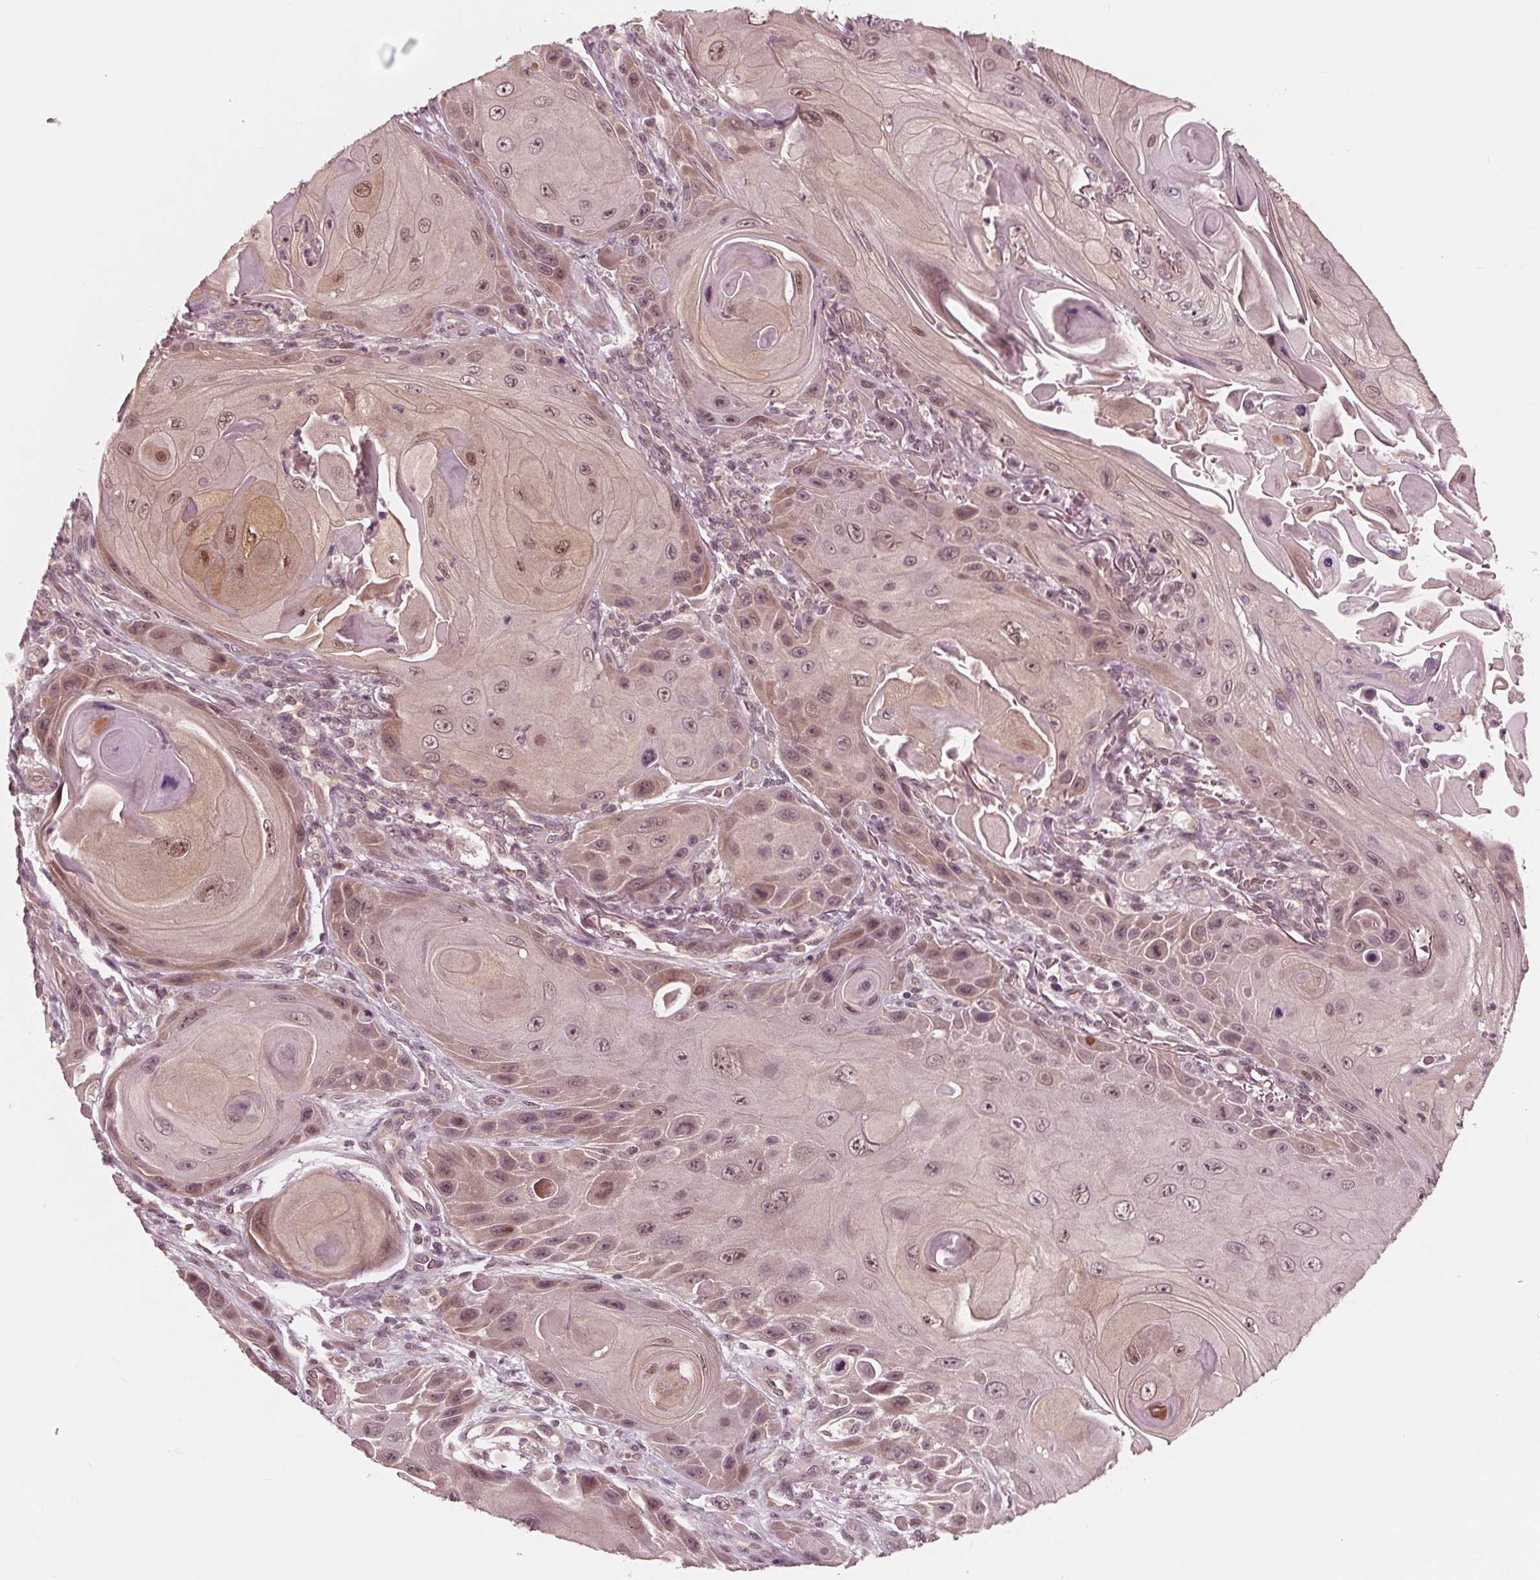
{"staining": {"intensity": "moderate", "quantity": "<25%", "location": "nuclear"}, "tissue": "skin cancer", "cell_type": "Tumor cells", "image_type": "cancer", "snomed": [{"axis": "morphology", "description": "Squamous cell carcinoma, NOS"}, {"axis": "topography", "description": "Skin"}], "caption": "Human skin cancer stained for a protein (brown) reveals moderate nuclear positive expression in about <25% of tumor cells.", "gene": "UBALD1", "patient": {"sex": "female", "age": 94}}